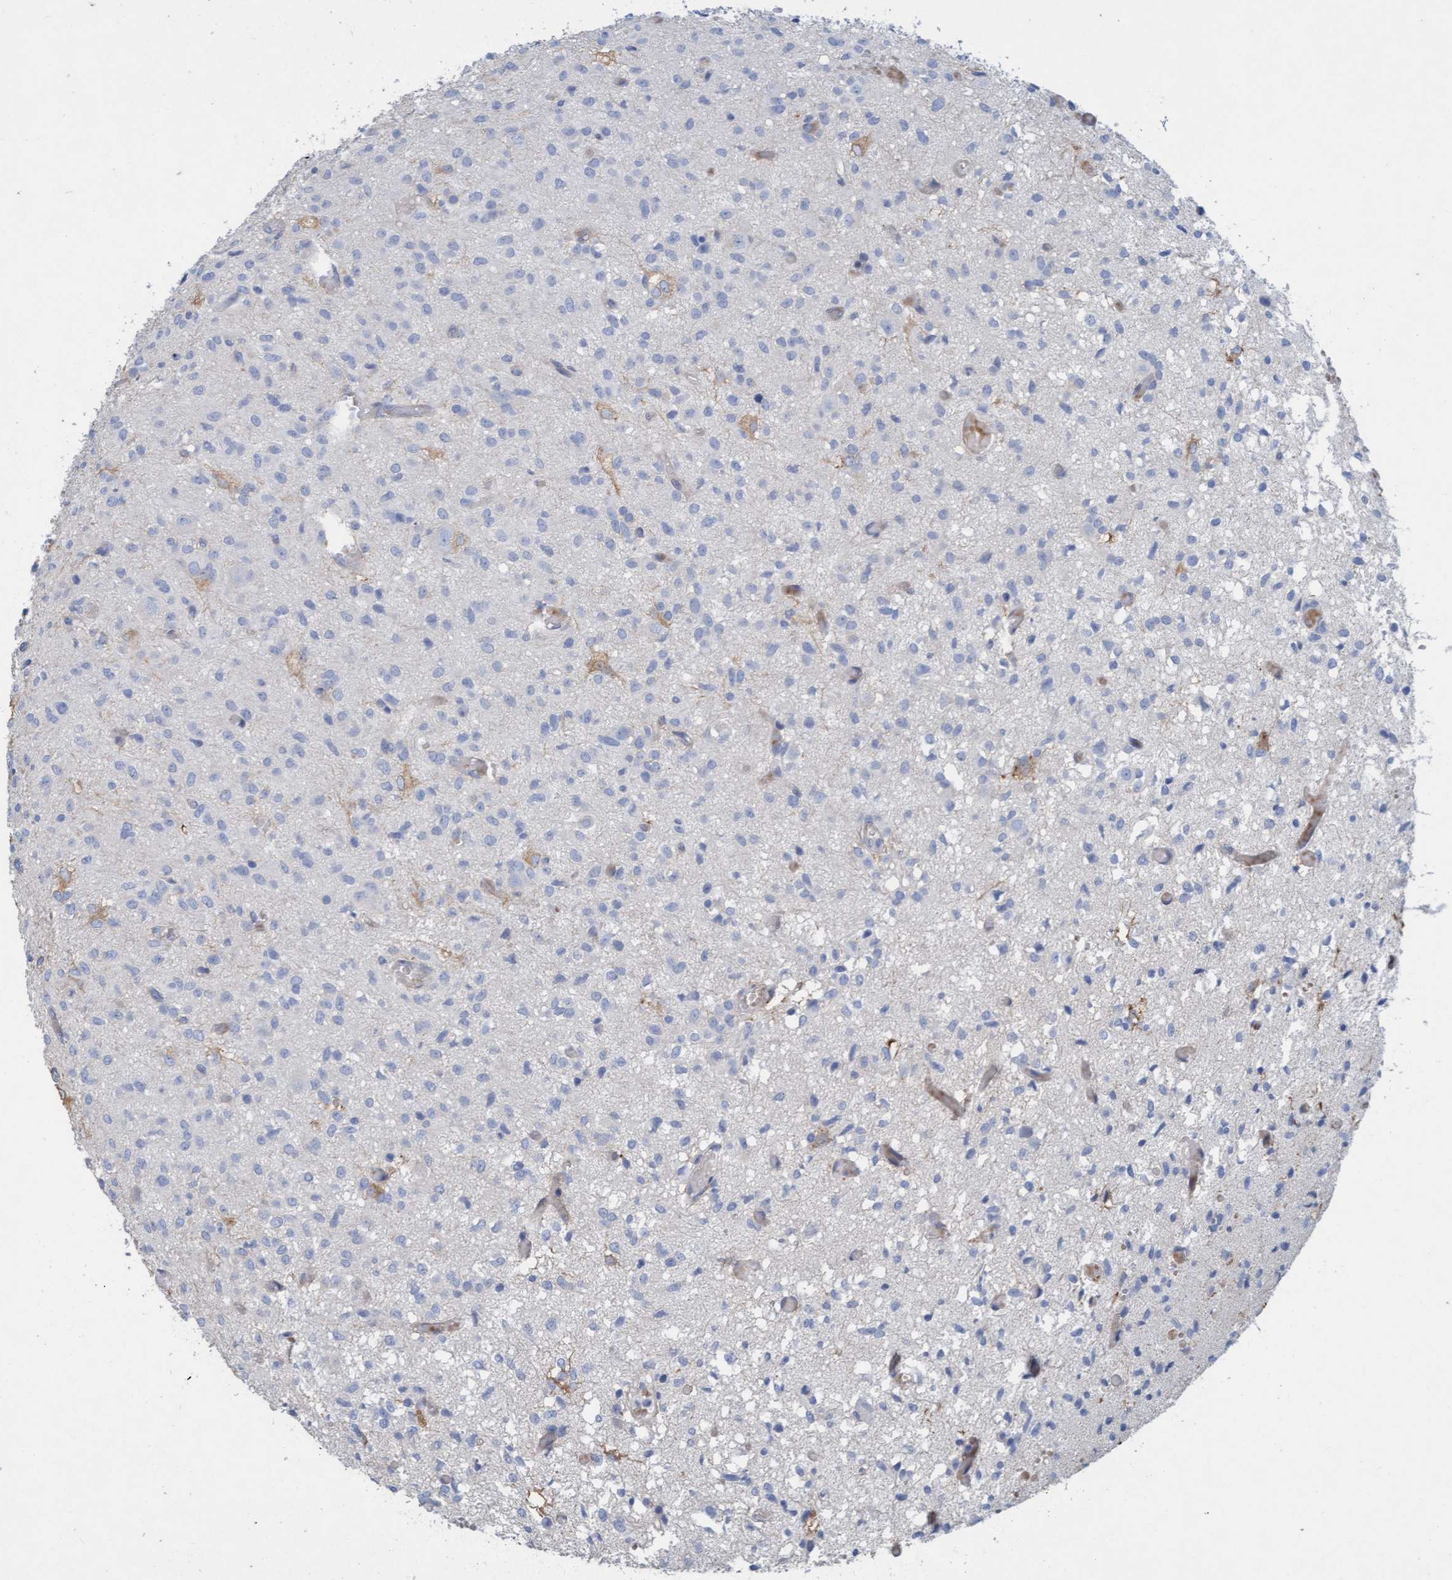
{"staining": {"intensity": "weak", "quantity": "<25%", "location": "cytoplasmic/membranous"}, "tissue": "glioma", "cell_type": "Tumor cells", "image_type": "cancer", "snomed": [{"axis": "morphology", "description": "Glioma, malignant, High grade"}, {"axis": "topography", "description": "Brain"}], "caption": "The micrograph reveals no significant staining in tumor cells of glioma.", "gene": "SIGIRR", "patient": {"sex": "female", "age": 59}}